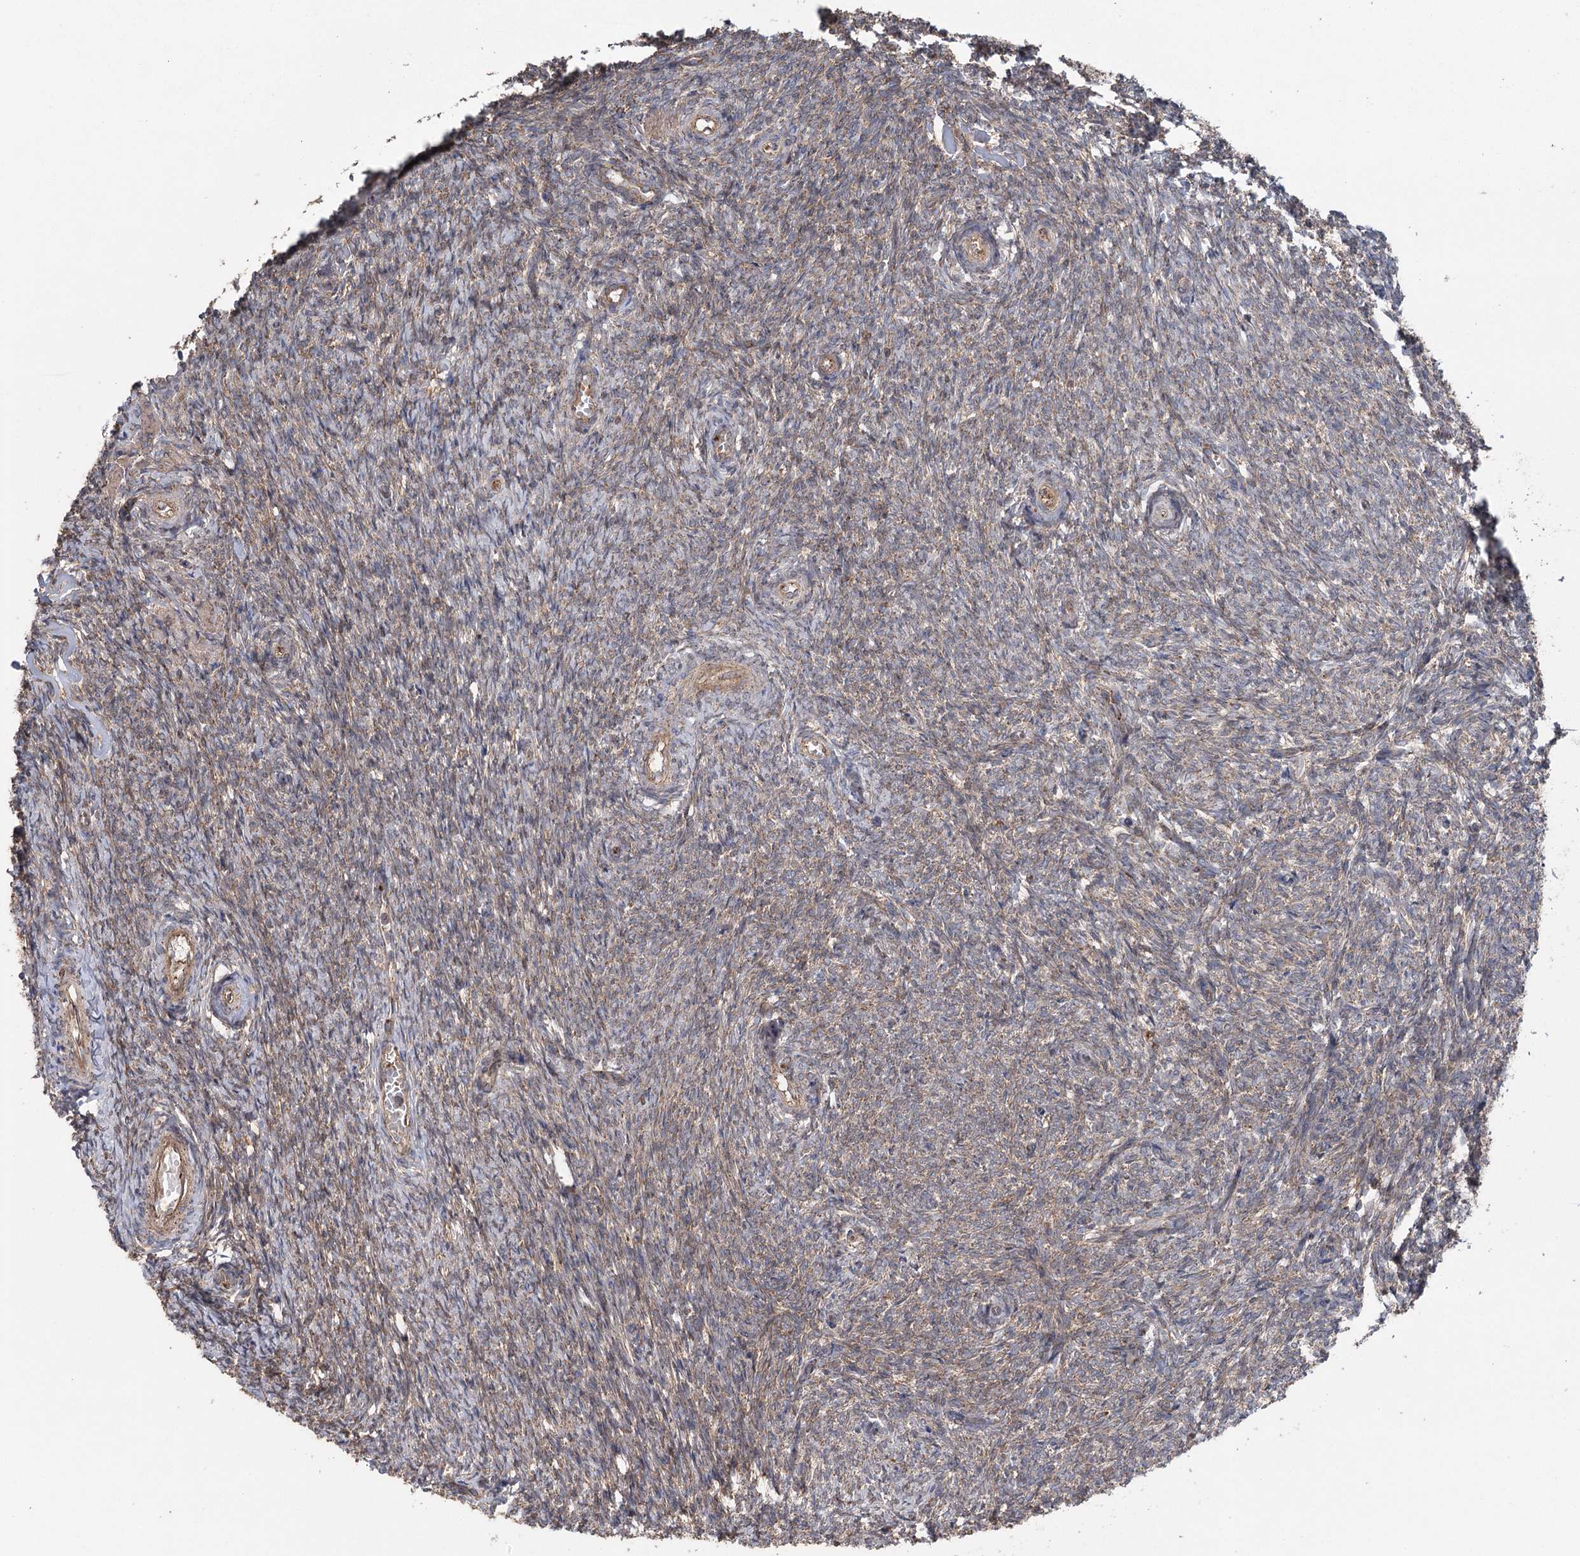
{"staining": {"intensity": "weak", "quantity": ">75%", "location": "cytoplasmic/membranous"}, "tissue": "ovary", "cell_type": "Ovarian stroma cells", "image_type": "normal", "snomed": [{"axis": "morphology", "description": "Normal tissue, NOS"}, {"axis": "topography", "description": "Ovary"}], "caption": "Protein expression analysis of unremarkable human ovary reveals weak cytoplasmic/membranous staining in approximately >75% of ovarian stroma cells.", "gene": "RWDD4", "patient": {"sex": "female", "age": 44}}